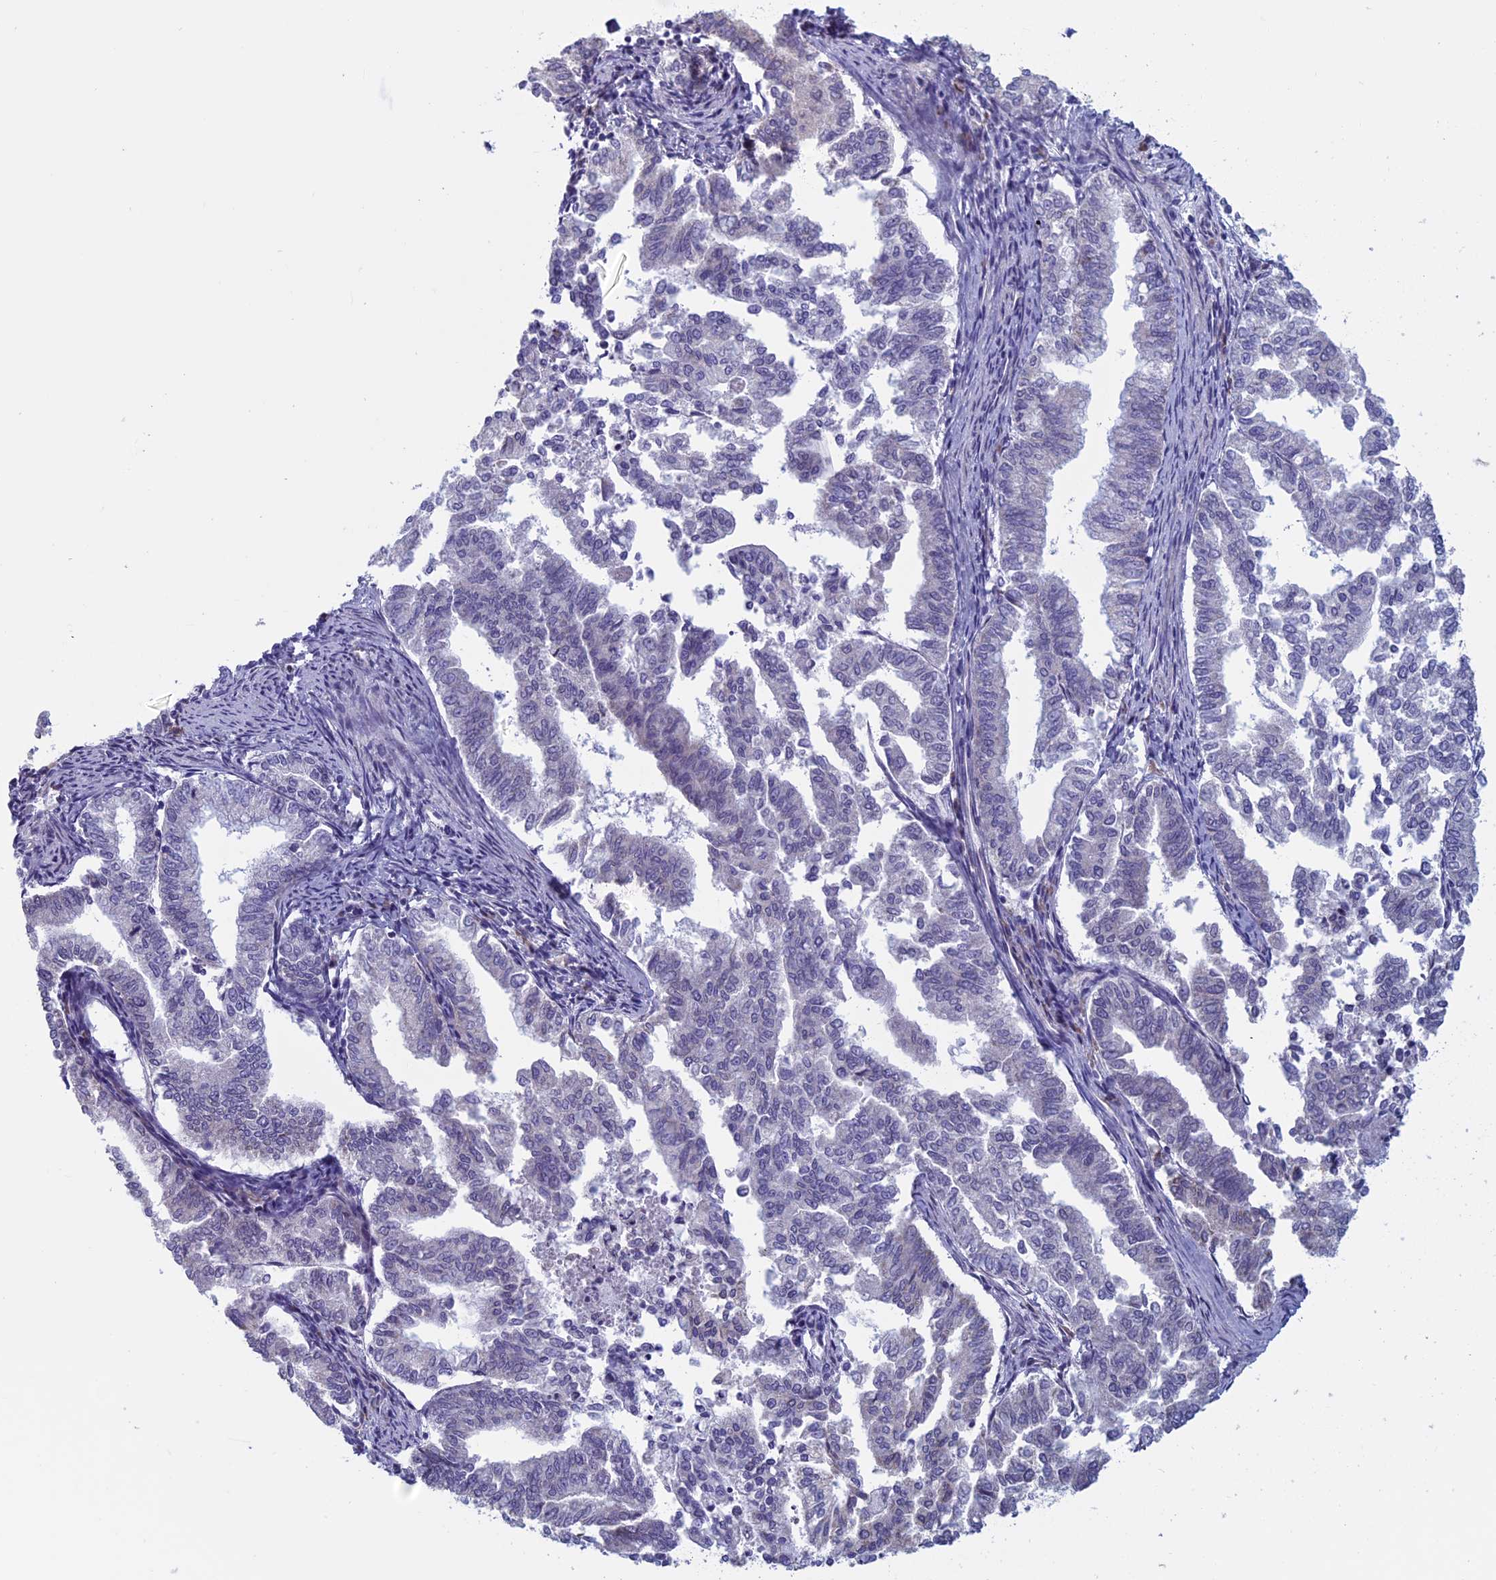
{"staining": {"intensity": "negative", "quantity": "none", "location": "none"}, "tissue": "endometrial cancer", "cell_type": "Tumor cells", "image_type": "cancer", "snomed": [{"axis": "morphology", "description": "Adenocarcinoma, NOS"}, {"axis": "topography", "description": "Endometrium"}], "caption": "A histopathology image of endometrial adenocarcinoma stained for a protein shows no brown staining in tumor cells.", "gene": "BCL2L10", "patient": {"sex": "female", "age": 79}}